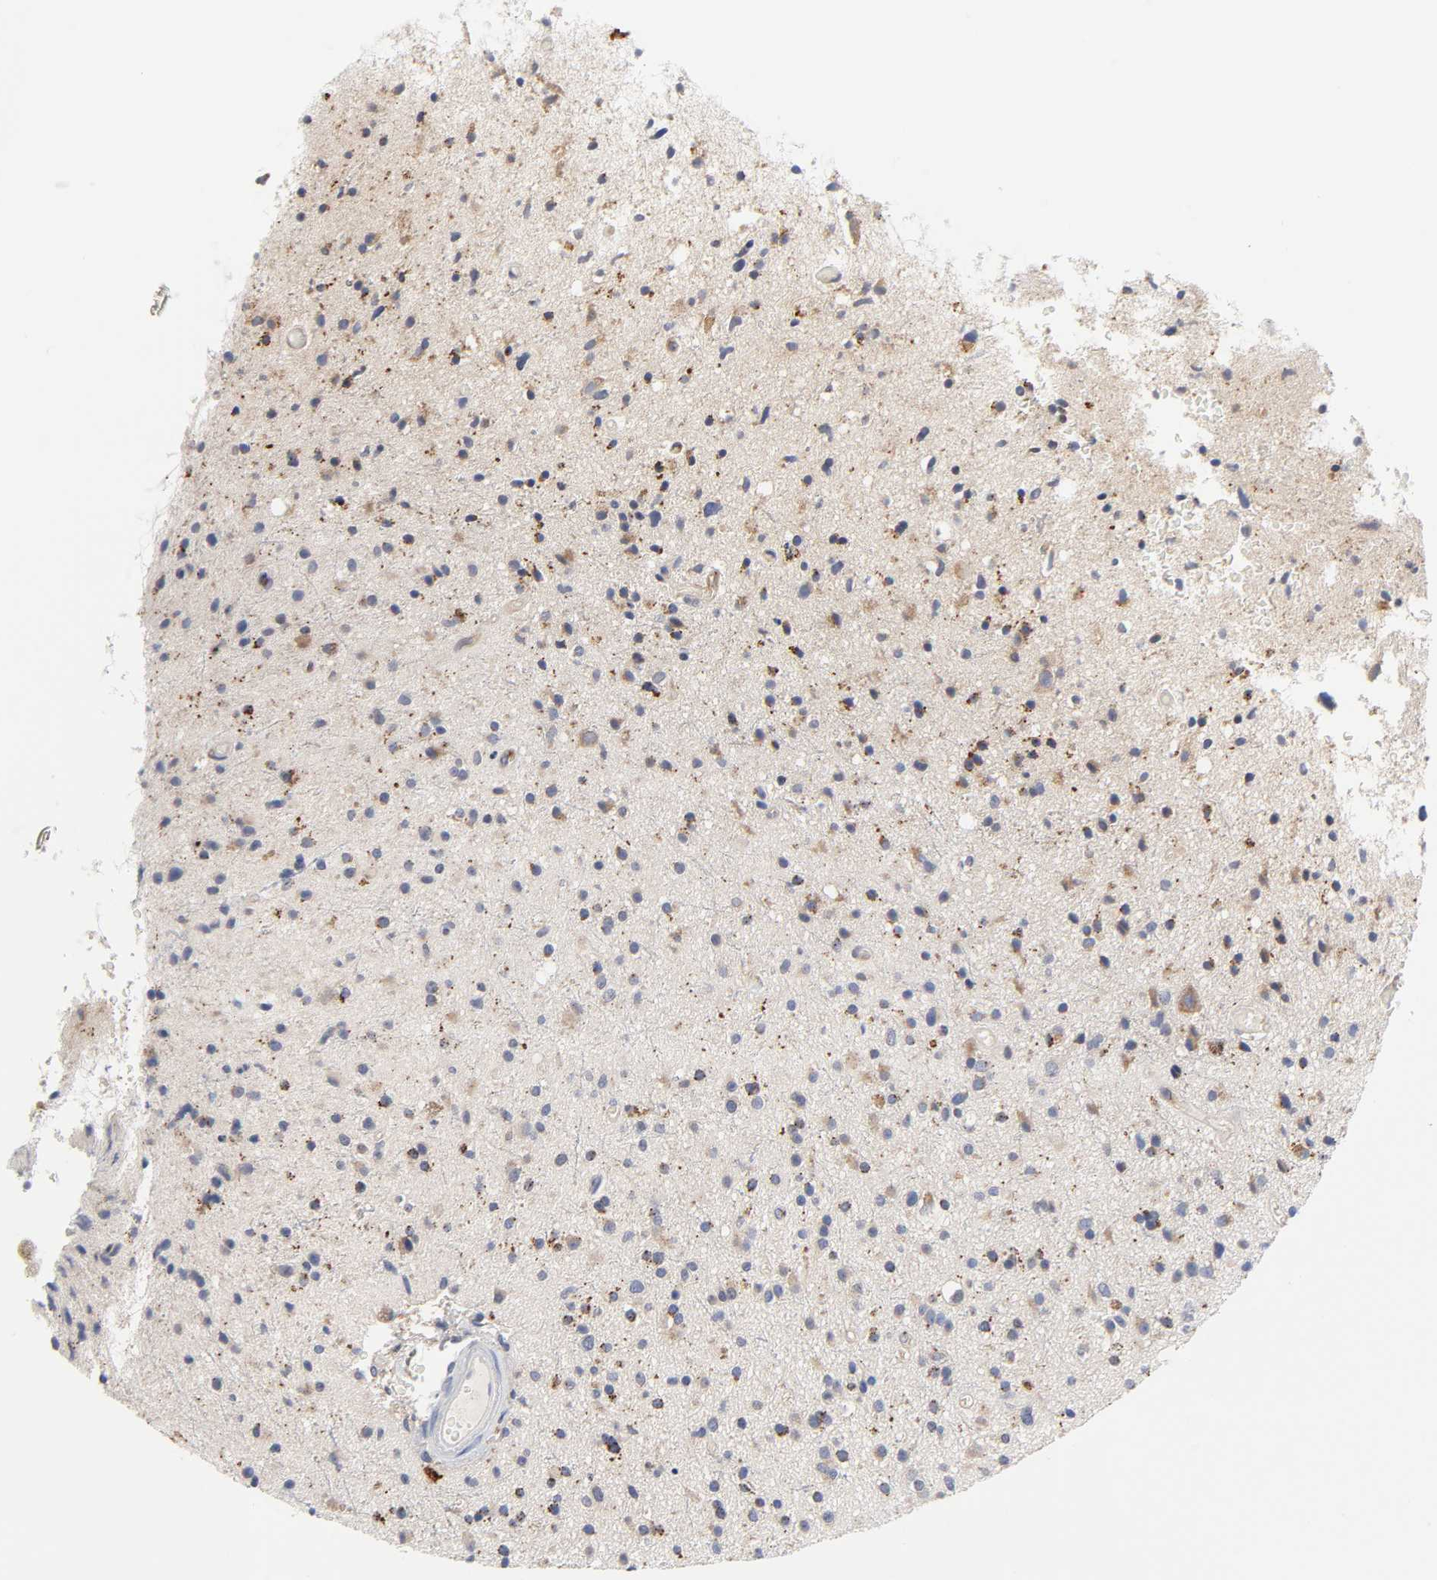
{"staining": {"intensity": "weak", "quantity": "25%-75%", "location": "cytoplasmic/membranous"}, "tissue": "glioma", "cell_type": "Tumor cells", "image_type": "cancer", "snomed": [{"axis": "morphology", "description": "Glioma, malignant, High grade"}, {"axis": "topography", "description": "Brain"}], "caption": "A high-resolution photomicrograph shows IHC staining of malignant glioma (high-grade), which exhibits weak cytoplasmic/membranous expression in approximately 25%-75% of tumor cells.", "gene": "C17orf75", "patient": {"sex": "male", "age": 33}}